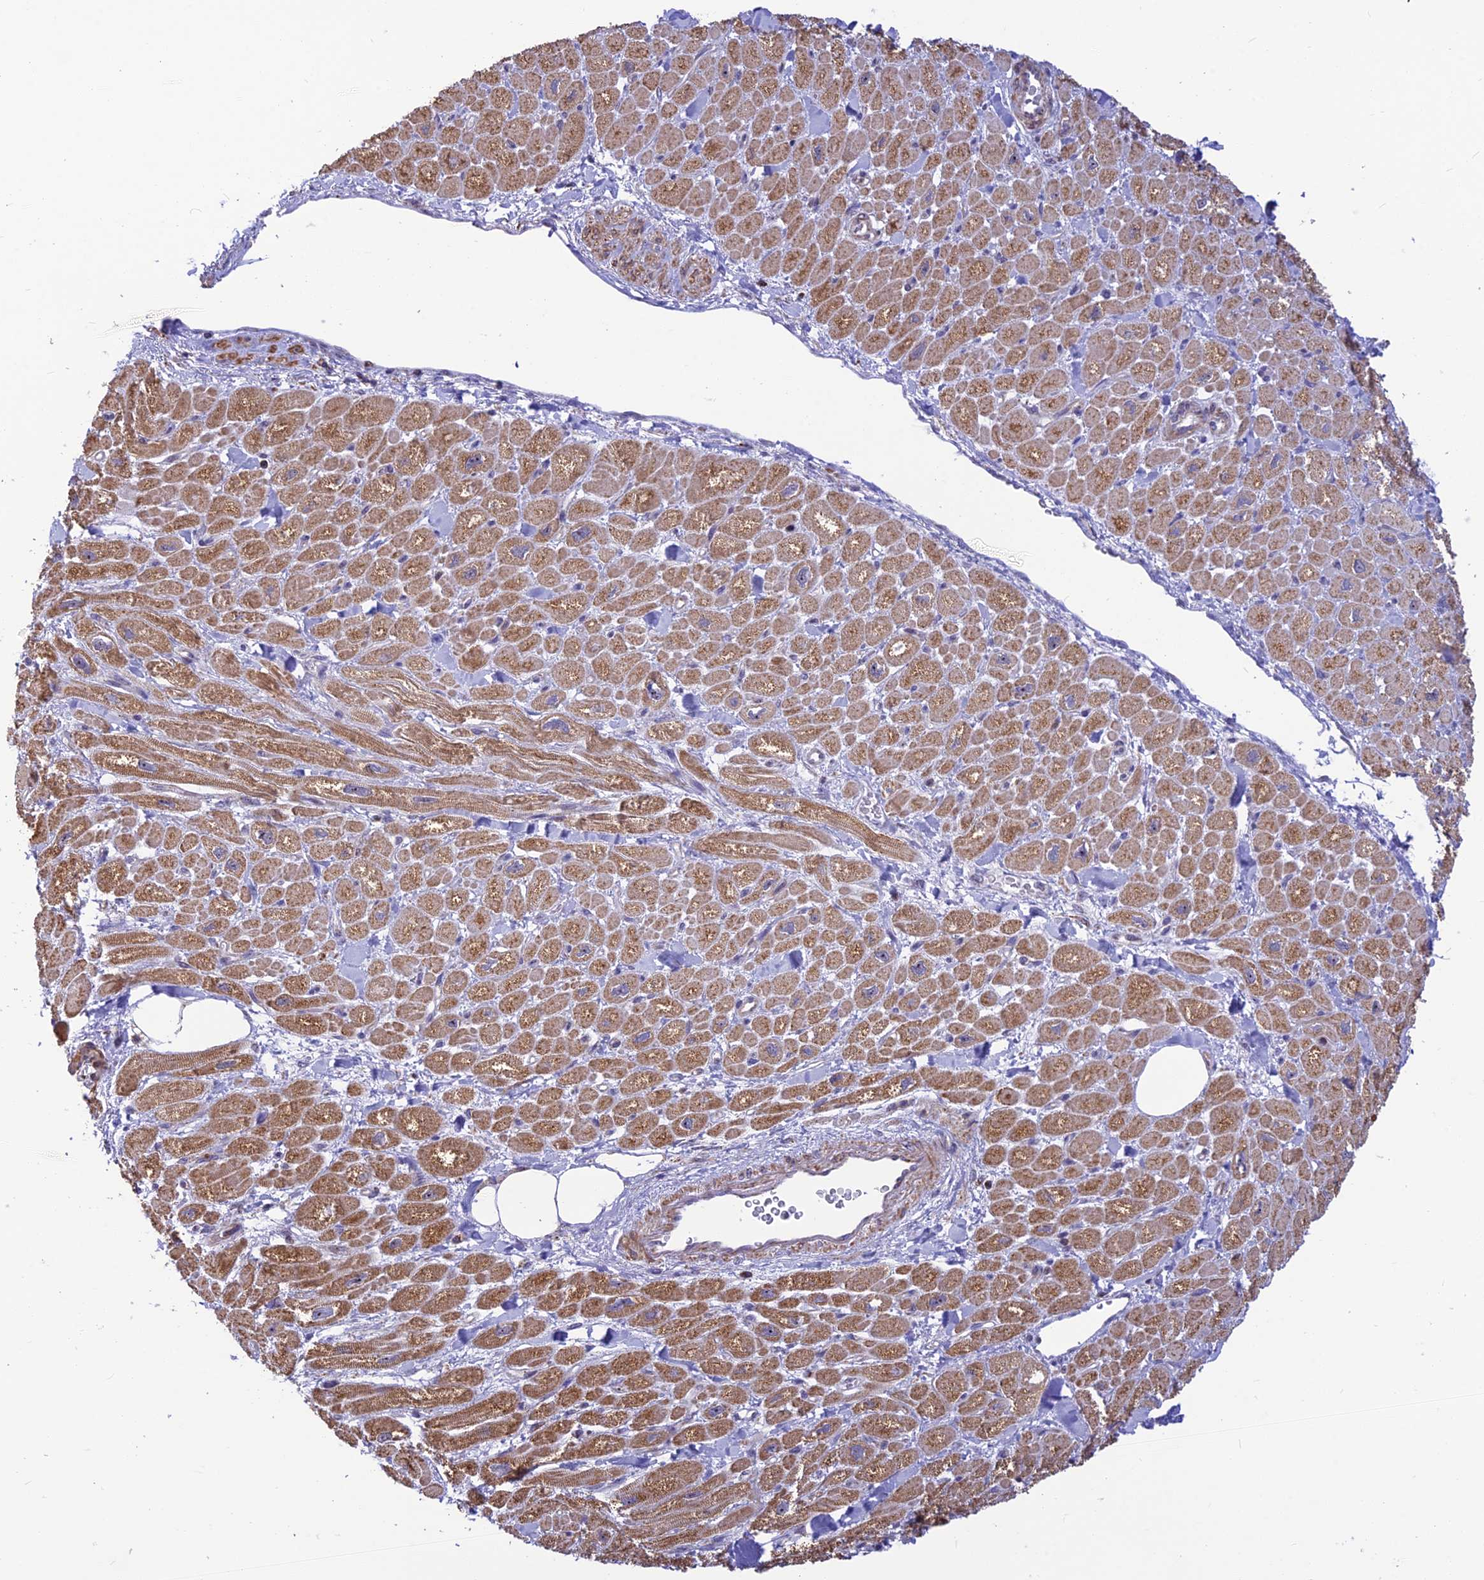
{"staining": {"intensity": "moderate", "quantity": "25%-75%", "location": "cytoplasmic/membranous"}, "tissue": "heart muscle", "cell_type": "Cardiomyocytes", "image_type": "normal", "snomed": [{"axis": "morphology", "description": "Normal tissue, NOS"}, {"axis": "topography", "description": "Heart"}], "caption": "DAB (3,3'-diaminobenzidine) immunohistochemical staining of benign heart muscle demonstrates moderate cytoplasmic/membranous protein staining in approximately 25%-75% of cardiomyocytes. (IHC, brightfield microscopy, high magnification).", "gene": "POLR1G", "patient": {"sex": "male", "age": 65}}